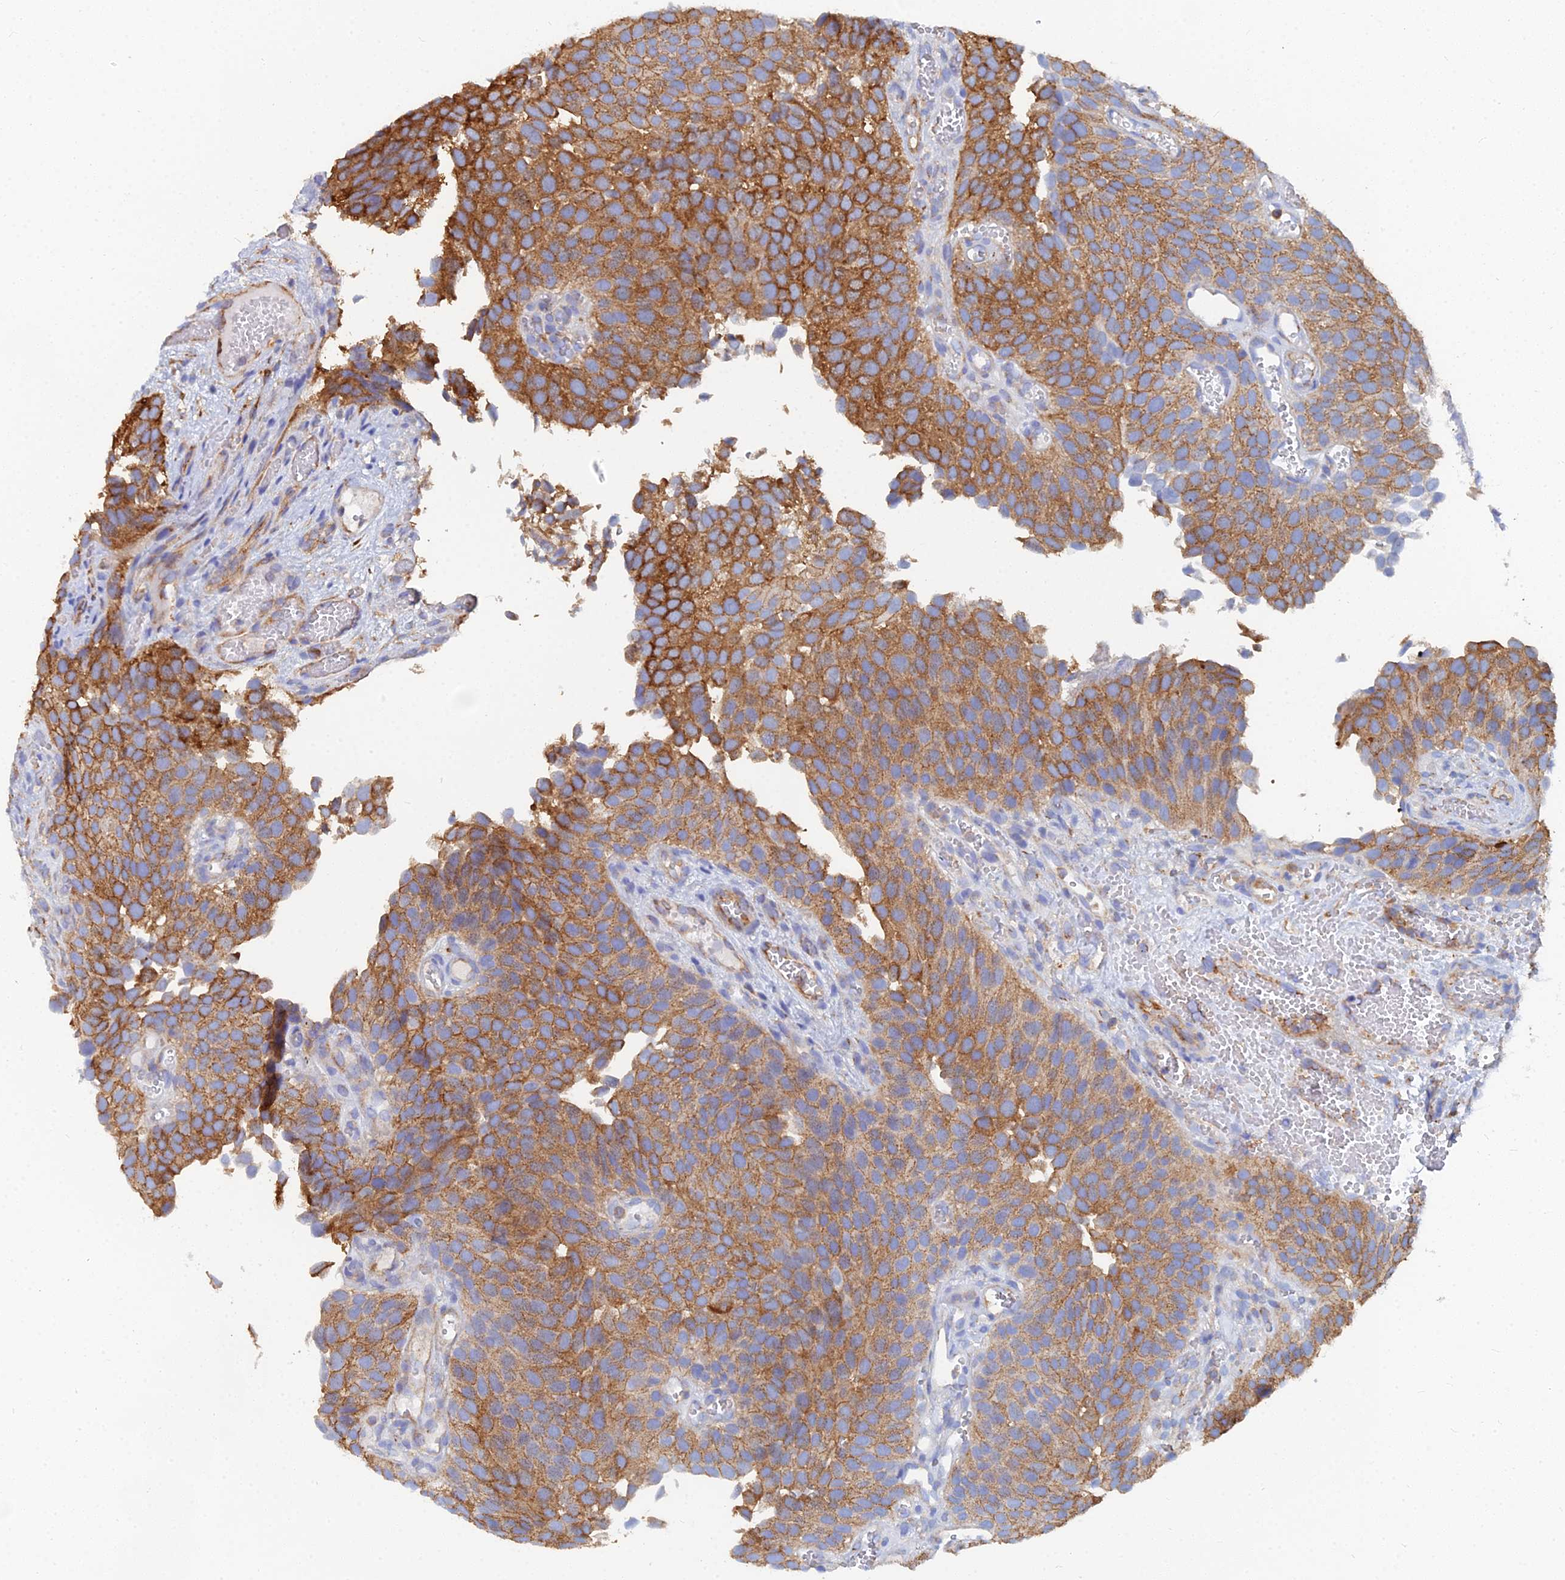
{"staining": {"intensity": "moderate", "quantity": ">75%", "location": "cytoplasmic/membranous"}, "tissue": "urothelial cancer", "cell_type": "Tumor cells", "image_type": "cancer", "snomed": [{"axis": "morphology", "description": "Urothelial carcinoma, Low grade"}, {"axis": "topography", "description": "Urinary bladder"}], "caption": "An immunohistochemistry photomicrograph of neoplastic tissue is shown. Protein staining in brown labels moderate cytoplasmic/membranous positivity in urothelial cancer within tumor cells.", "gene": "GPR42", "patient": {"sex": "male", "age": 89}}